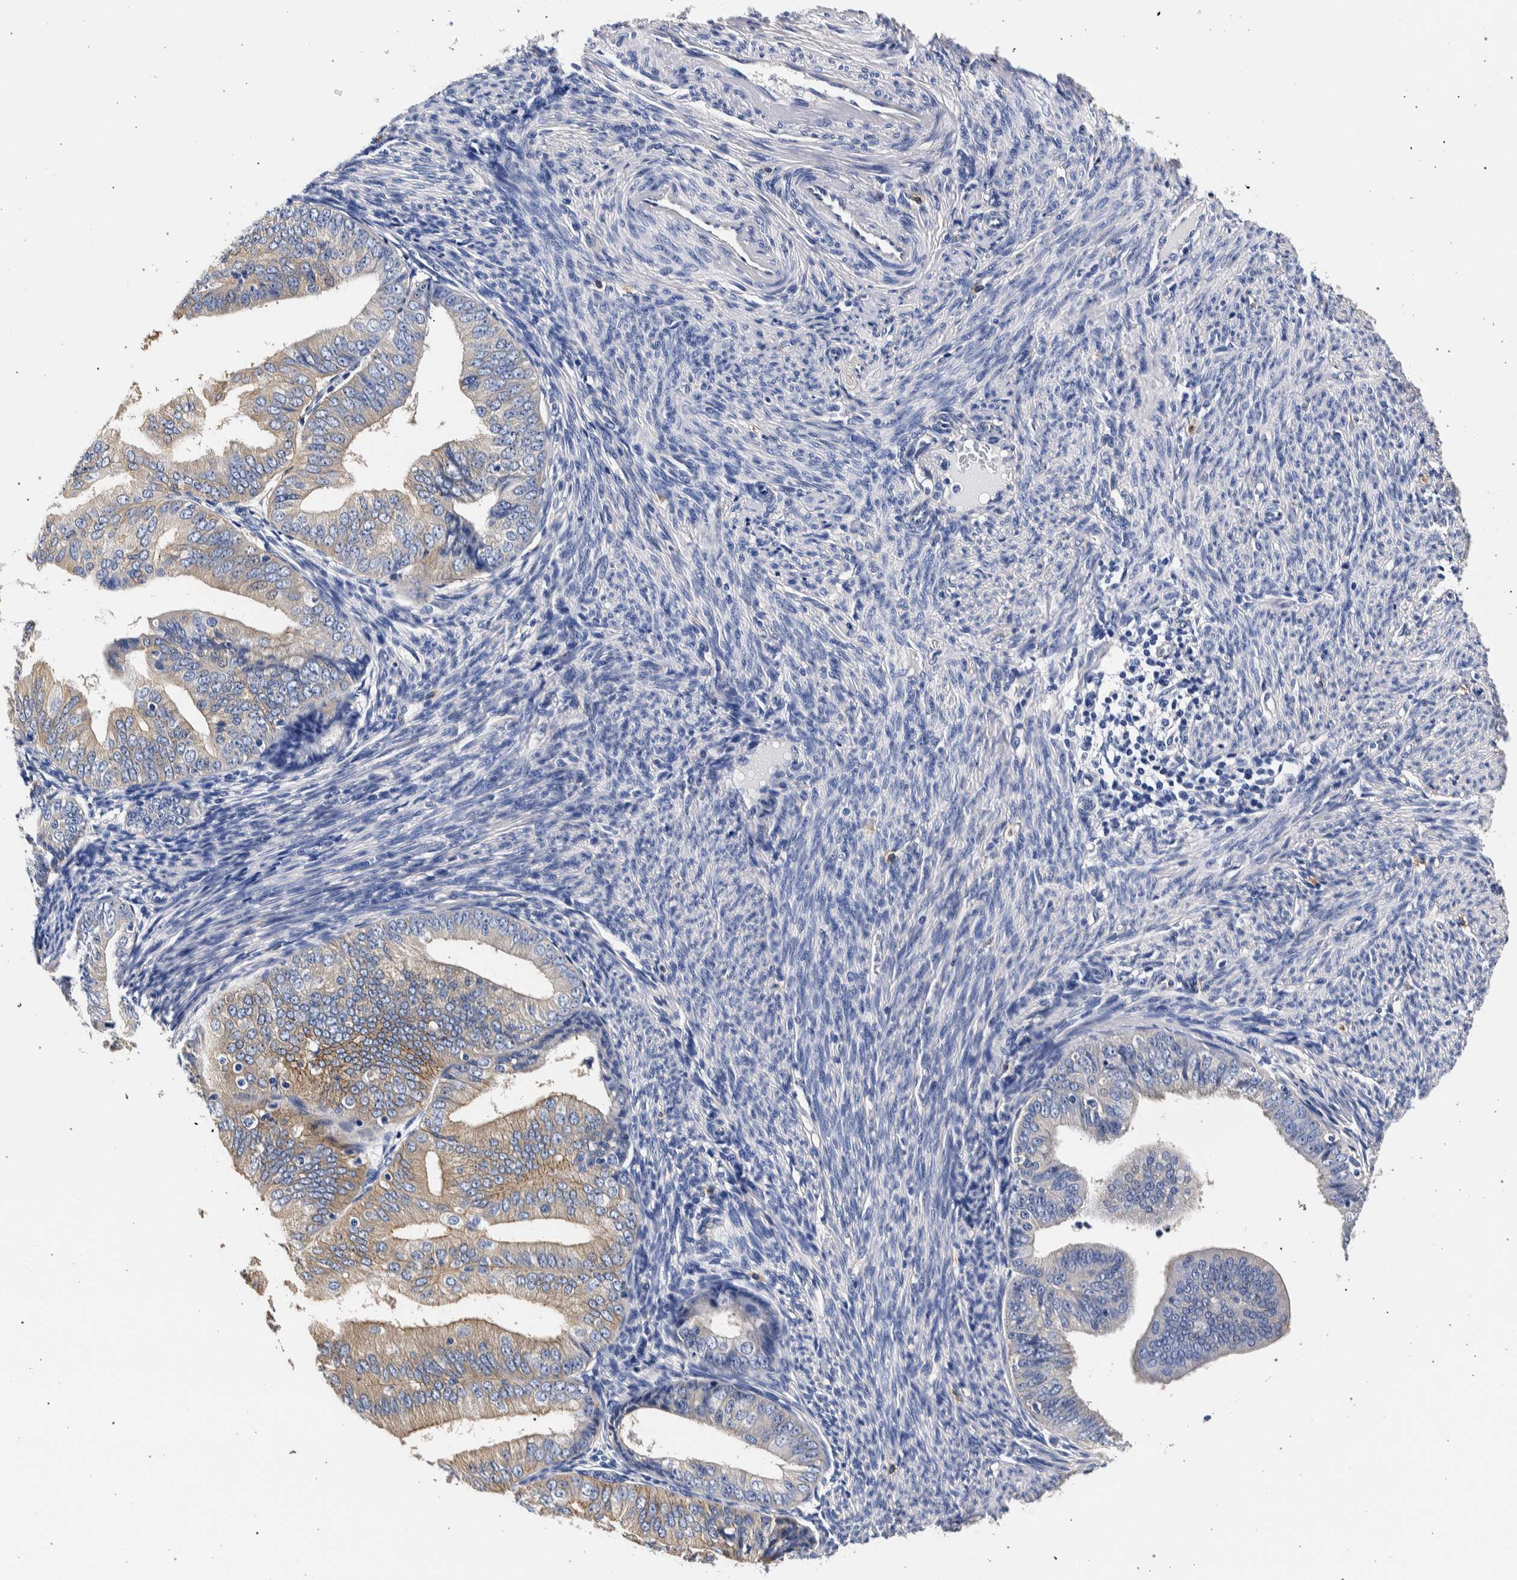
{"staining": {"intensity": "weak", "quantity": "25%-75%", "location": "cytoplasmic/membranous"}, "tissue": "endometrial cancer", "cell_type": "Tumor cells", "image_type": "cancer", "snomed": [{"axis": "morphology", "description": "Adenocarcinoma, NOS"}, {"axis": "topography", "description": "Endometrium"}], "caption": "Brown immunohistochemical staining in human endometrial cancer displays weak cytoplasmic/membranous expression in about 25%-75% of tumor cells. Immunohistochemistry stains the protein in brown and the nuclei are stained blue.", "gene": "NIBAN2", "patient": {"sex": "female", "age": 63}}